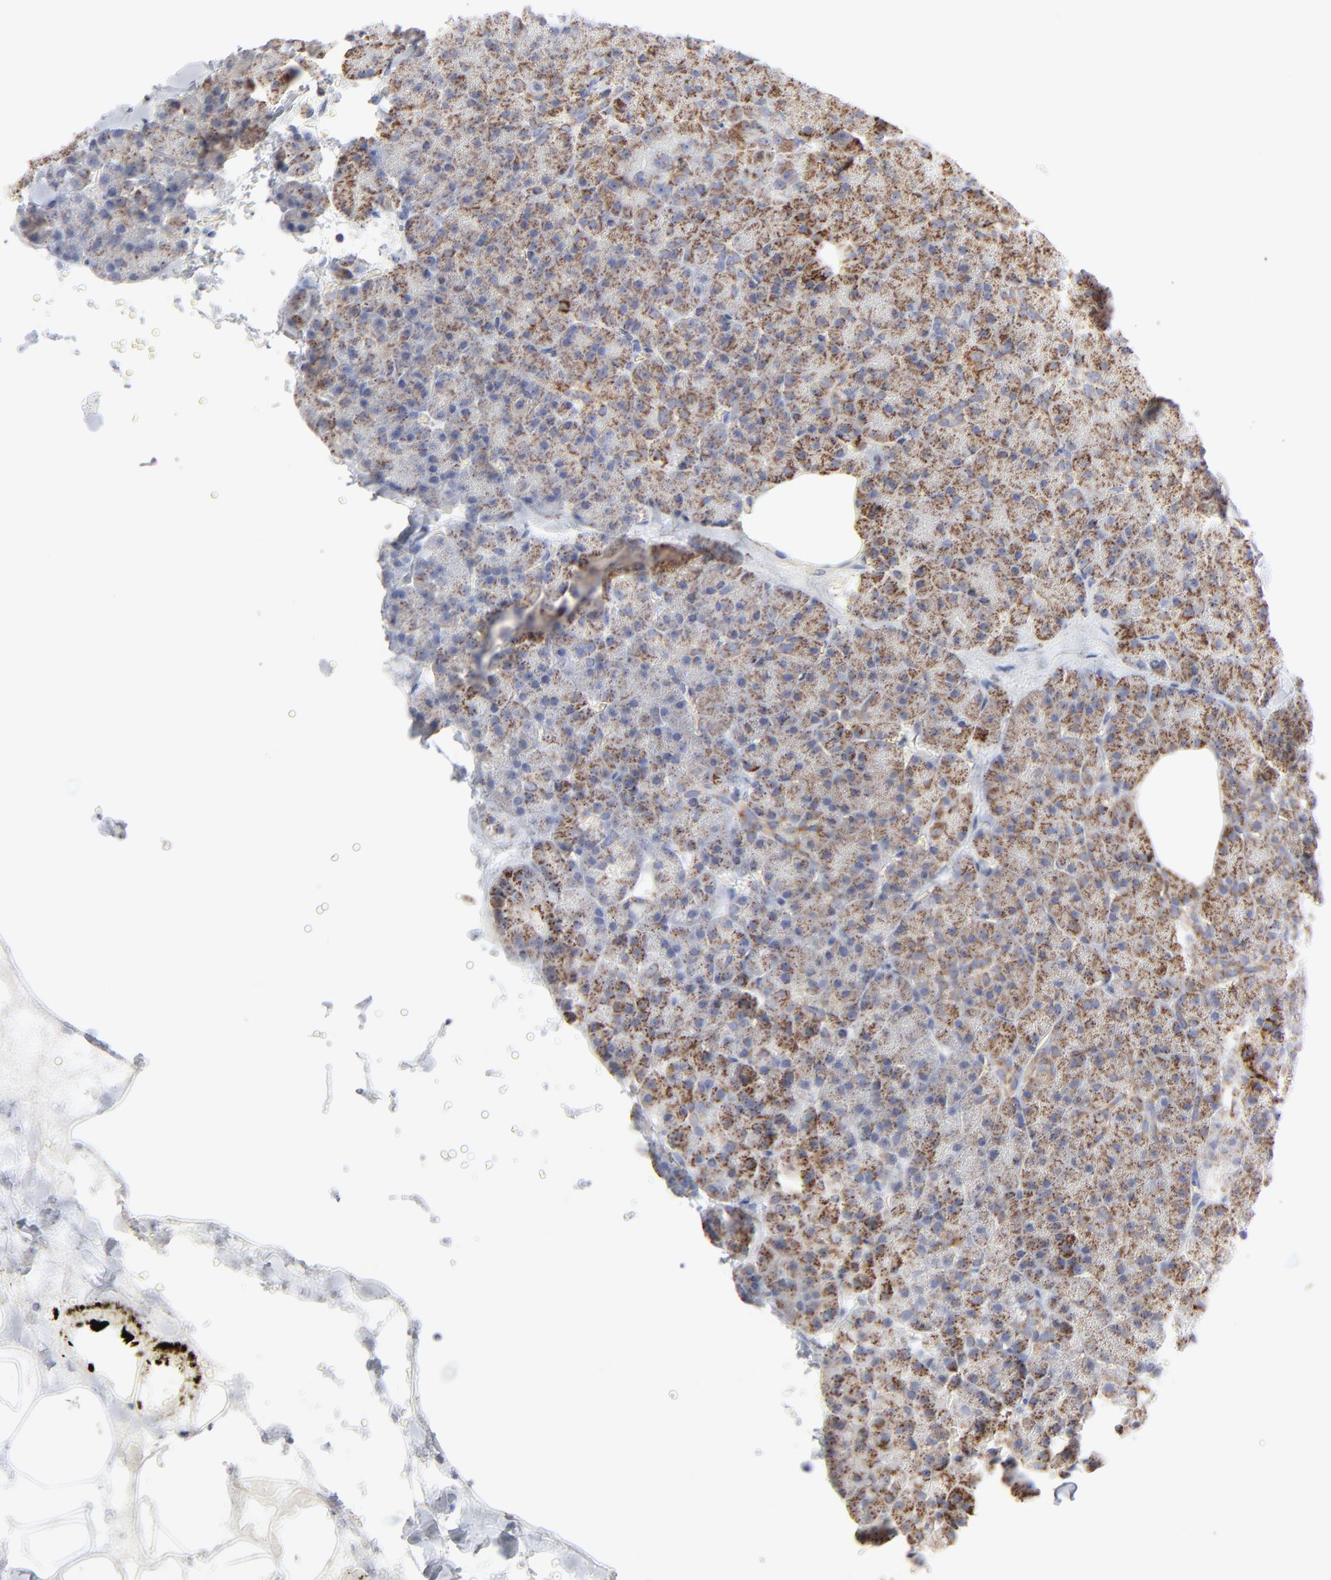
{"staining": {"intensity": "moderate", "quantity": ">75%", "location": "cytoplasmic/membranous"}, "tissue": "pancreas", "cell_type": "Exocrine glandular cells", "image_type": "normal", "snomed": [{"axis": "morphology", "description": "Normal tissue, NOS"}, {"axis": "topography", "description": "Pancreas"}], "caption": "Immunohistochemistry of benign pancreas reveals medium levels of moderate cytoplasmic/membranous positivity in about >75% of exocrine glandular cells.", "gene": "ASB3", "patient": {"sex": "female", "age": 35}}